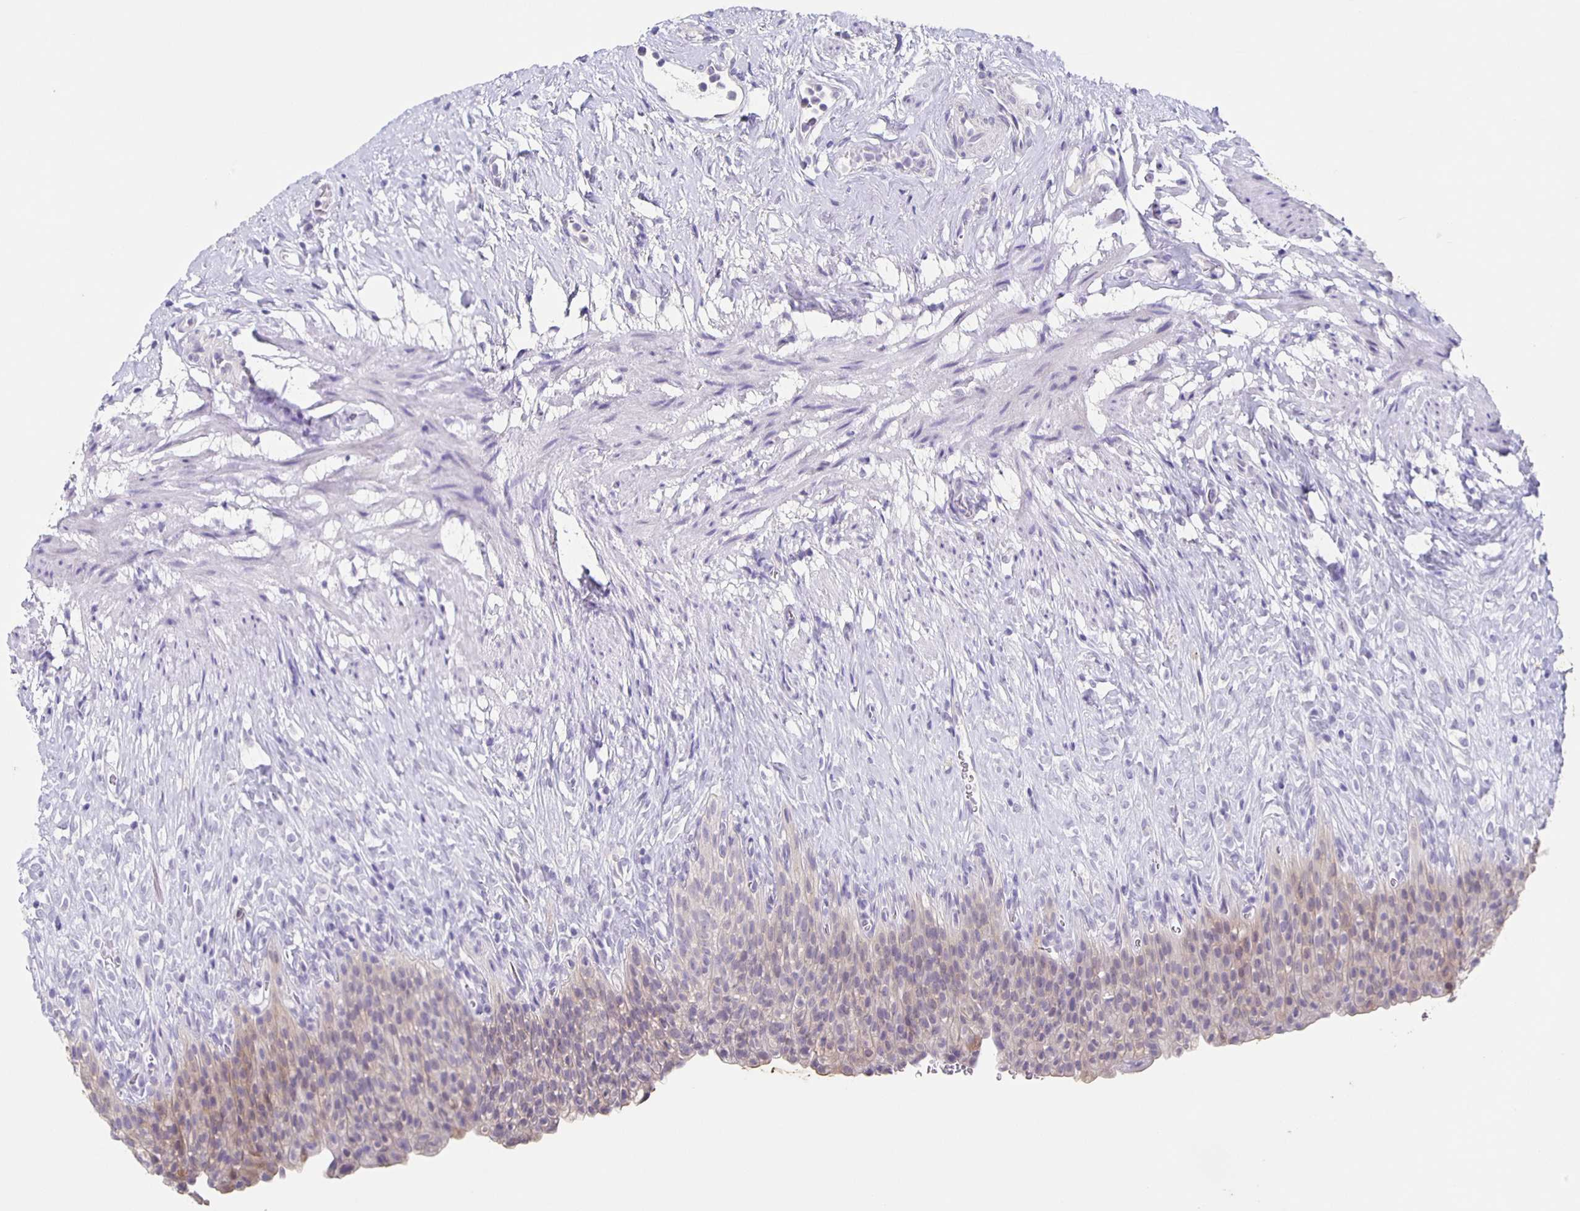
{"staining": {"intensity": "weak", "quantity": "<25%", "location": "cytoplasmic/membranous,nuclear"}, "tissue": "urinary bladder", "cell_type": "Urothelial cells", "image_type": "normal", "snomed": [{"axis": "morphology", "description": "Normal tissue, NOS"}, {"axis": "topography", "description": "Urinary bladder"}, {"axis": "topography", "description": "Prostate"}], "caption": "High power microscopy histopathology image of an IHC histopathology image of normal urinary bladder, revealing no significant positivity in urothelial cells.", "gene": "CARNS1", "patient": {"sex": "male", "age": 76}}